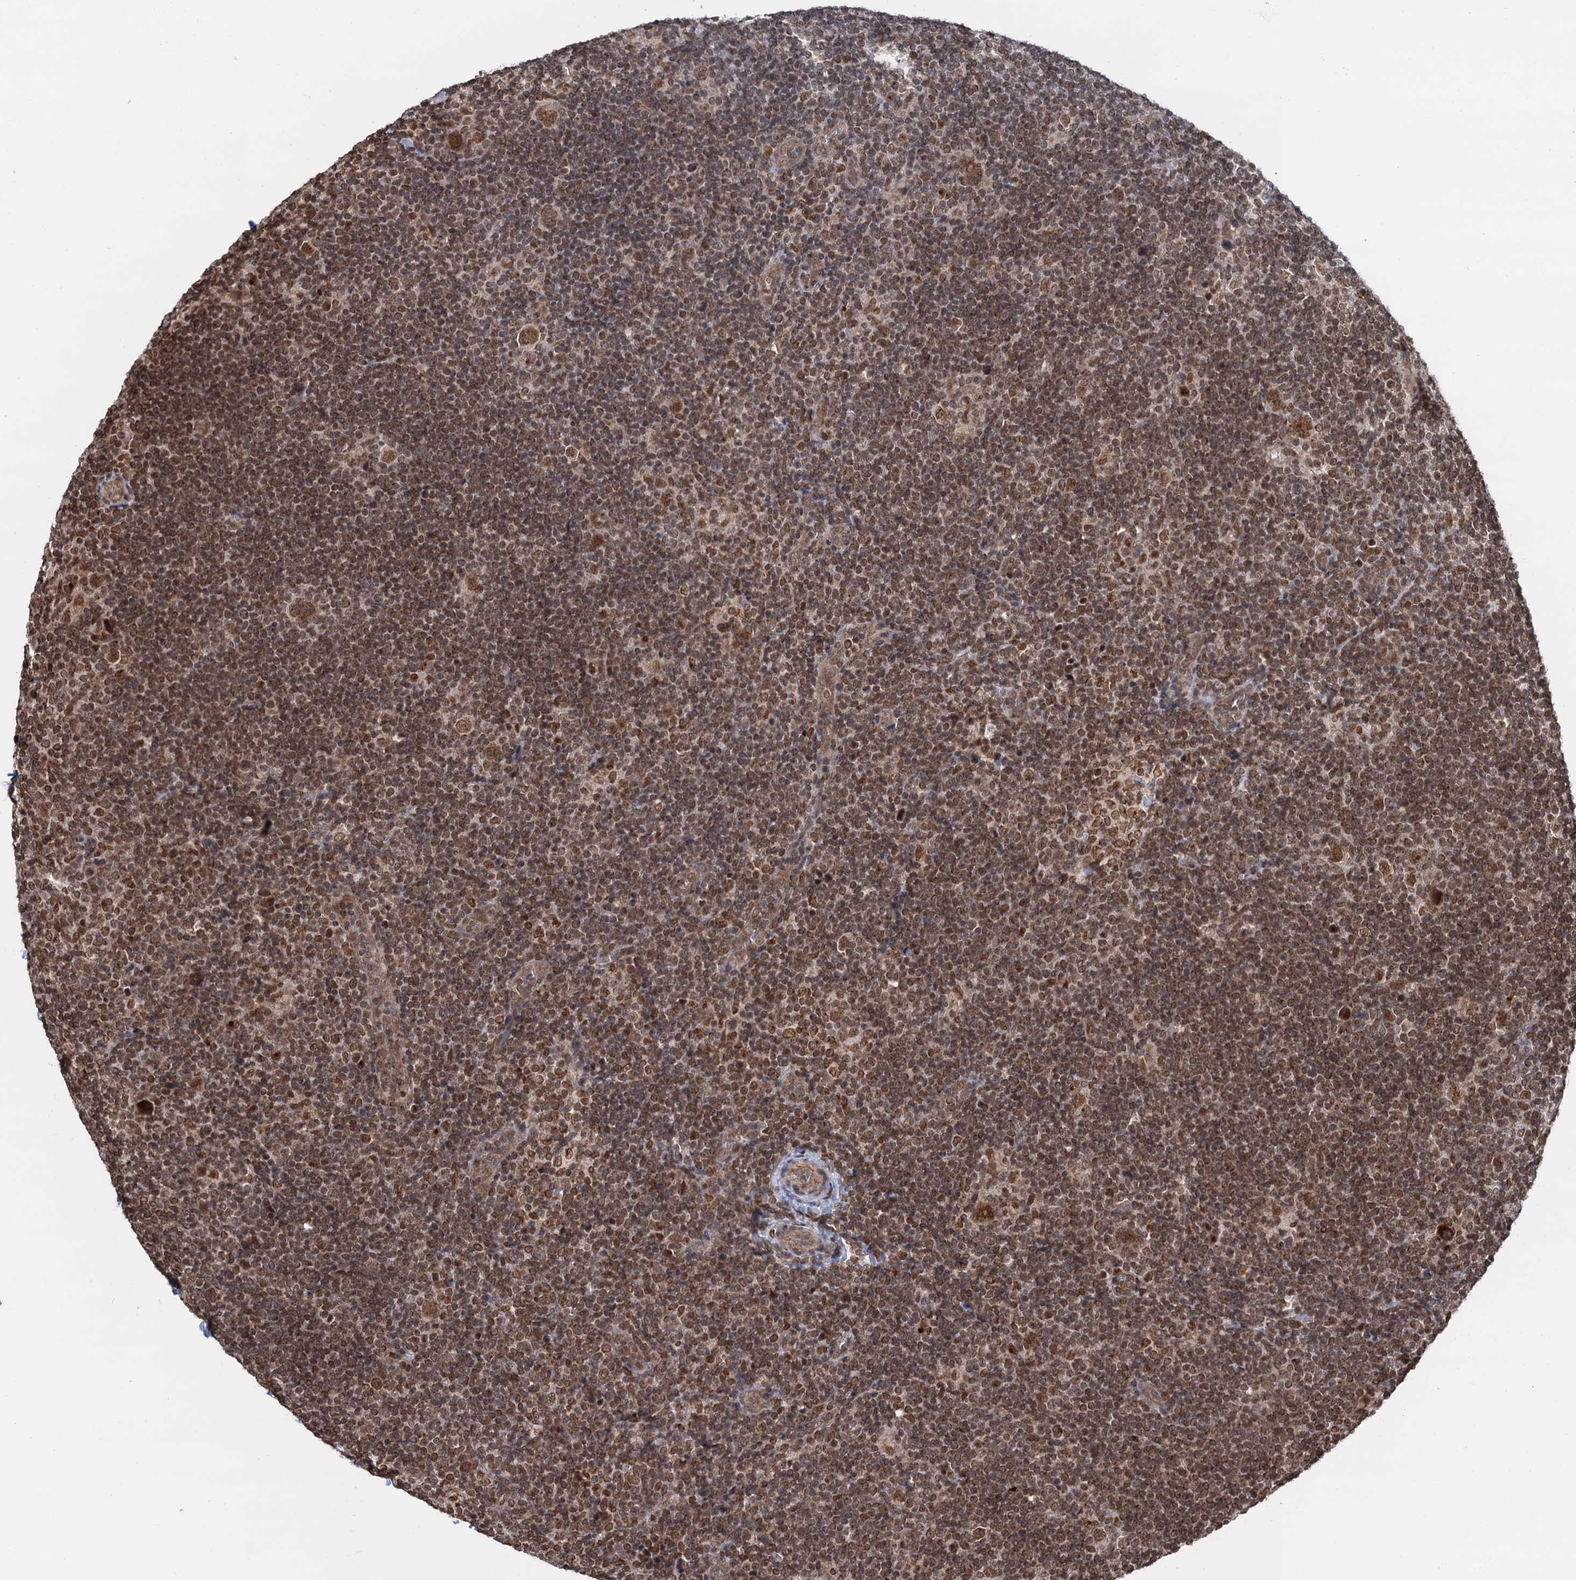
{"staining": {"intensity": "moderate", "quantity": ">75%", "location": "nuclear"}, "tissue": "lymphoma", "cell_type": "Tumor cells", "image_type": "cancer", "snomed": [{"axis": "morphology", "description": "Hodgkin's disease, NOS"}, {"axis": "topography", "description": "Lymph node"}], "caption": "The histopathology image reveals a brown stain indicating the presence of a protein in the nuclear of tumor cells in lymphoma. The protein is stained brown, and the nuclei are stained in blue (DAB (3,3'-diaminobenzidine) IHC with brightfield microscopy, high magnification).", "gene": "ZC3H13", "patient": {"sex": "female", "age": 57}}